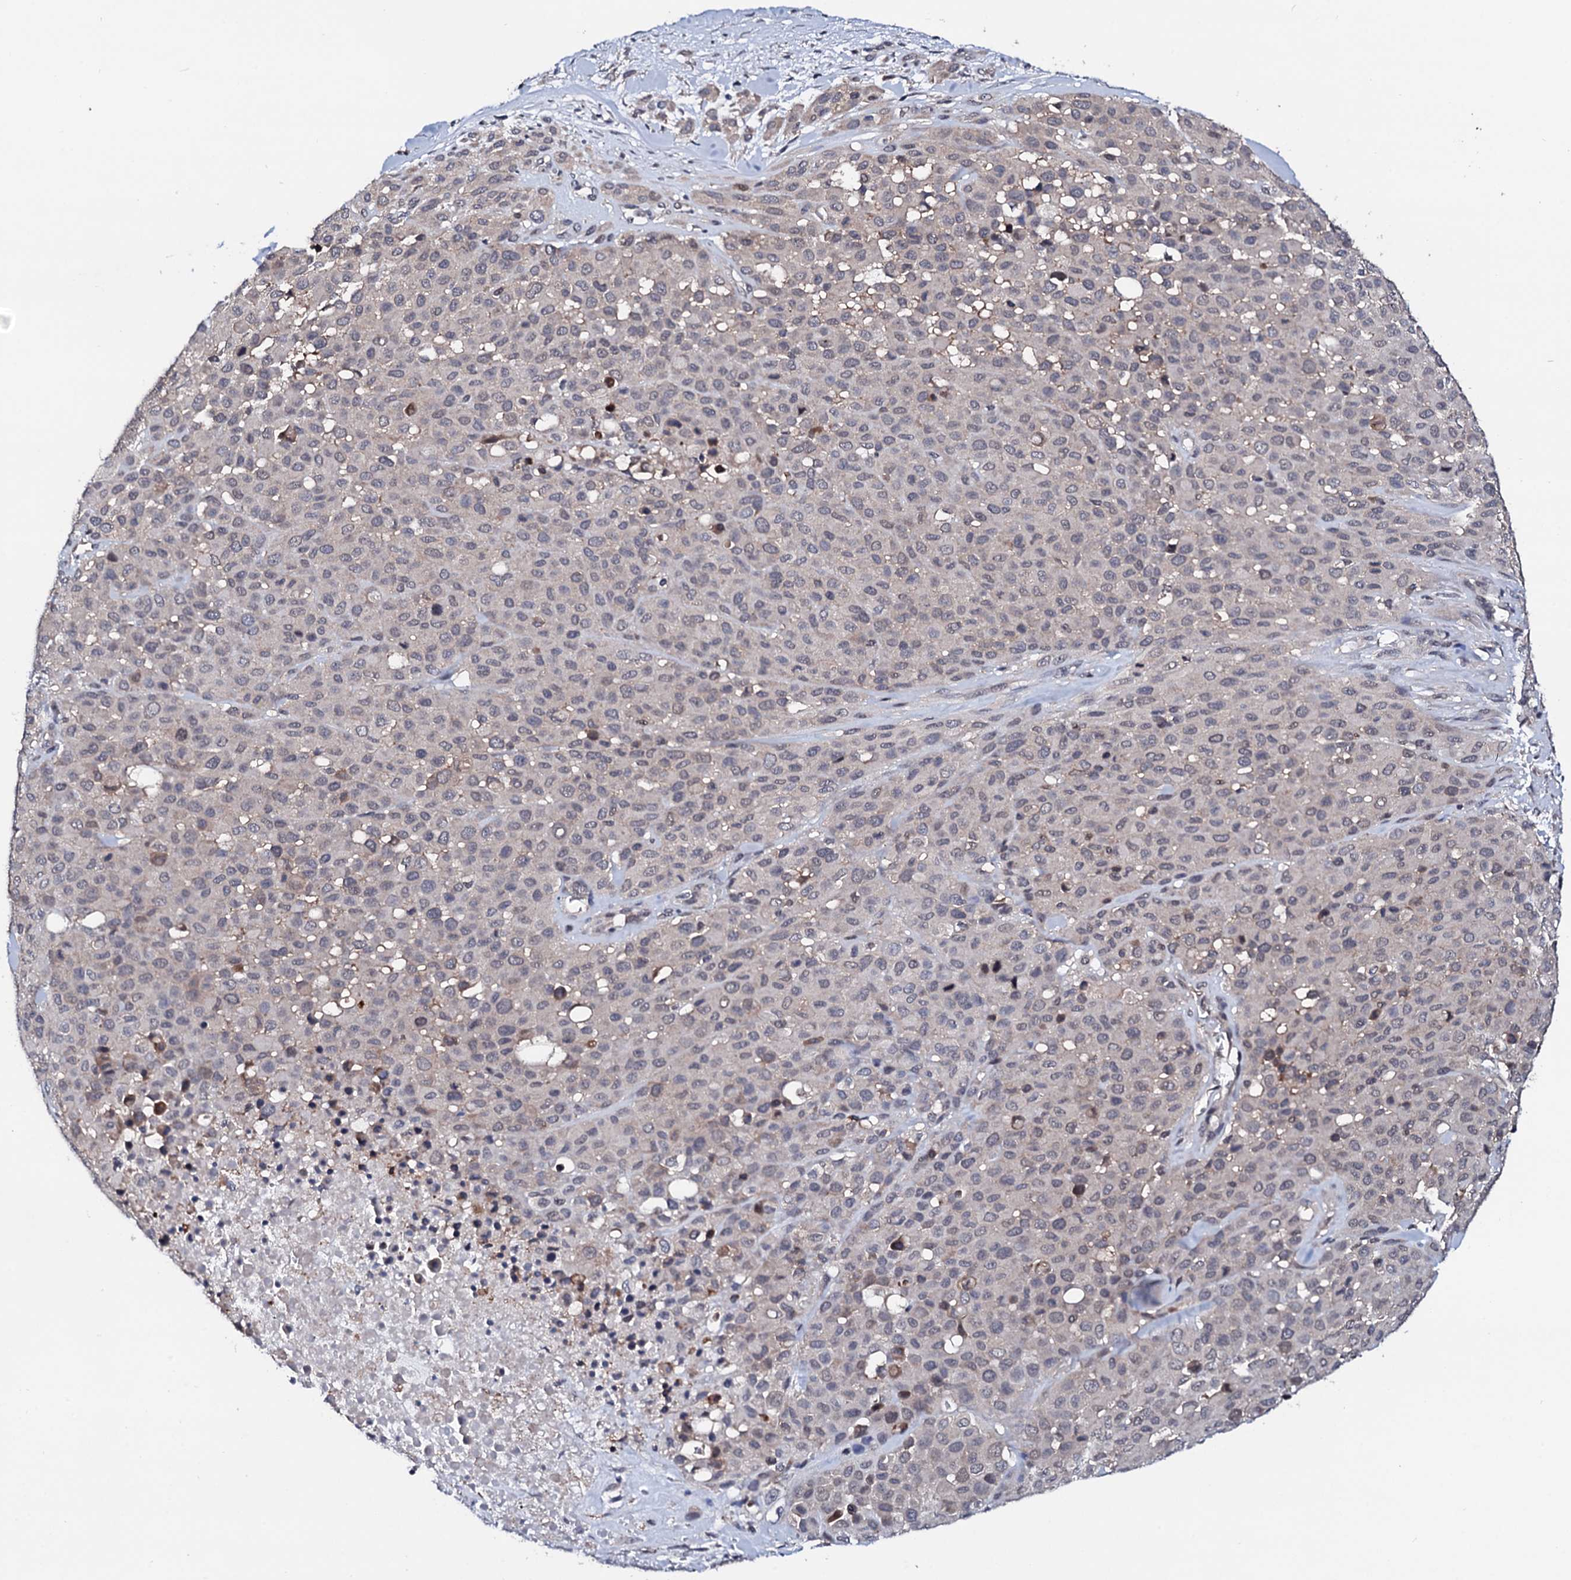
{"staining": {"intensity": "weak", "quantity": "<25%", "location": "nuclear"}, "tissue": "melanoma", "cell_type": "Tumor cells", "image_type": "cancer", "snomed": [{"axis": "morphology", "description": "Malignant melanoma, Metastatic site"}, {"axis": "topography", "description": "Skin"}], "caption": "Human melanoma stained for a protein using immunohistochemistry exhibits no positivity in tumor cells.", "gene": "EDC3", "patient": {"sex": "female", "age": 81}}